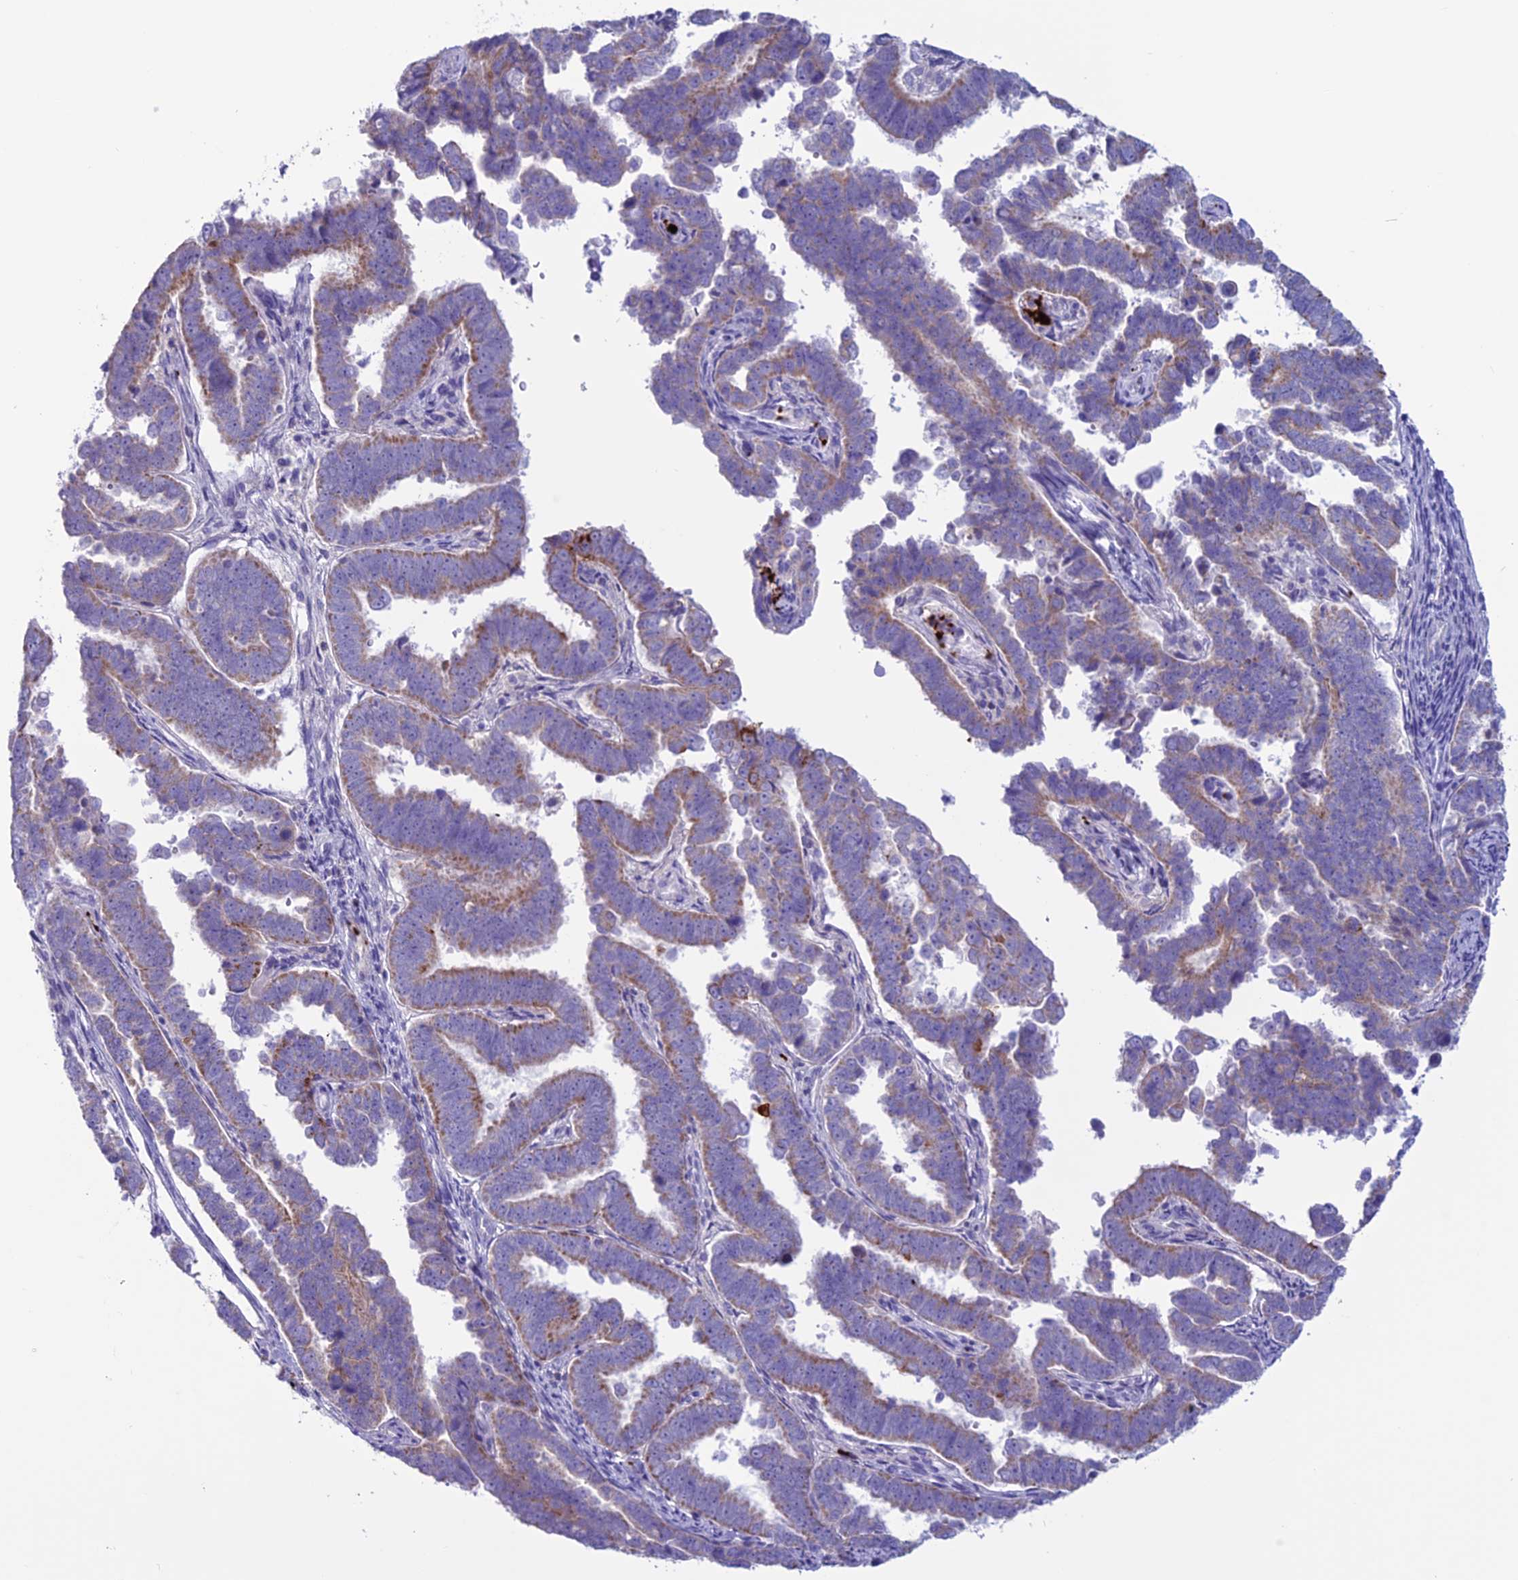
{"staining": {"intensity": "moderate", "quantity": "25%-75%", "location": "cytoplasmic/membranous"}, "tissue": "endometrial cancer", "cell_type": "Tumor cells", "image_type": "cancer", "snomed": [{"axis": "morphology", "description": "Adenocarcinoma, NOS"}, {"axis": "topography", "description": "Endometrium"}], "caption": "Human endometrial adenocarcinoma stained for a protein (brown) reveals moderate cytoplasmic/membranous positive positivity in approximately 25%-75% of tumor cells.", "gene": "C21orf140", "patient": {"sex": "female", "age": 75}}